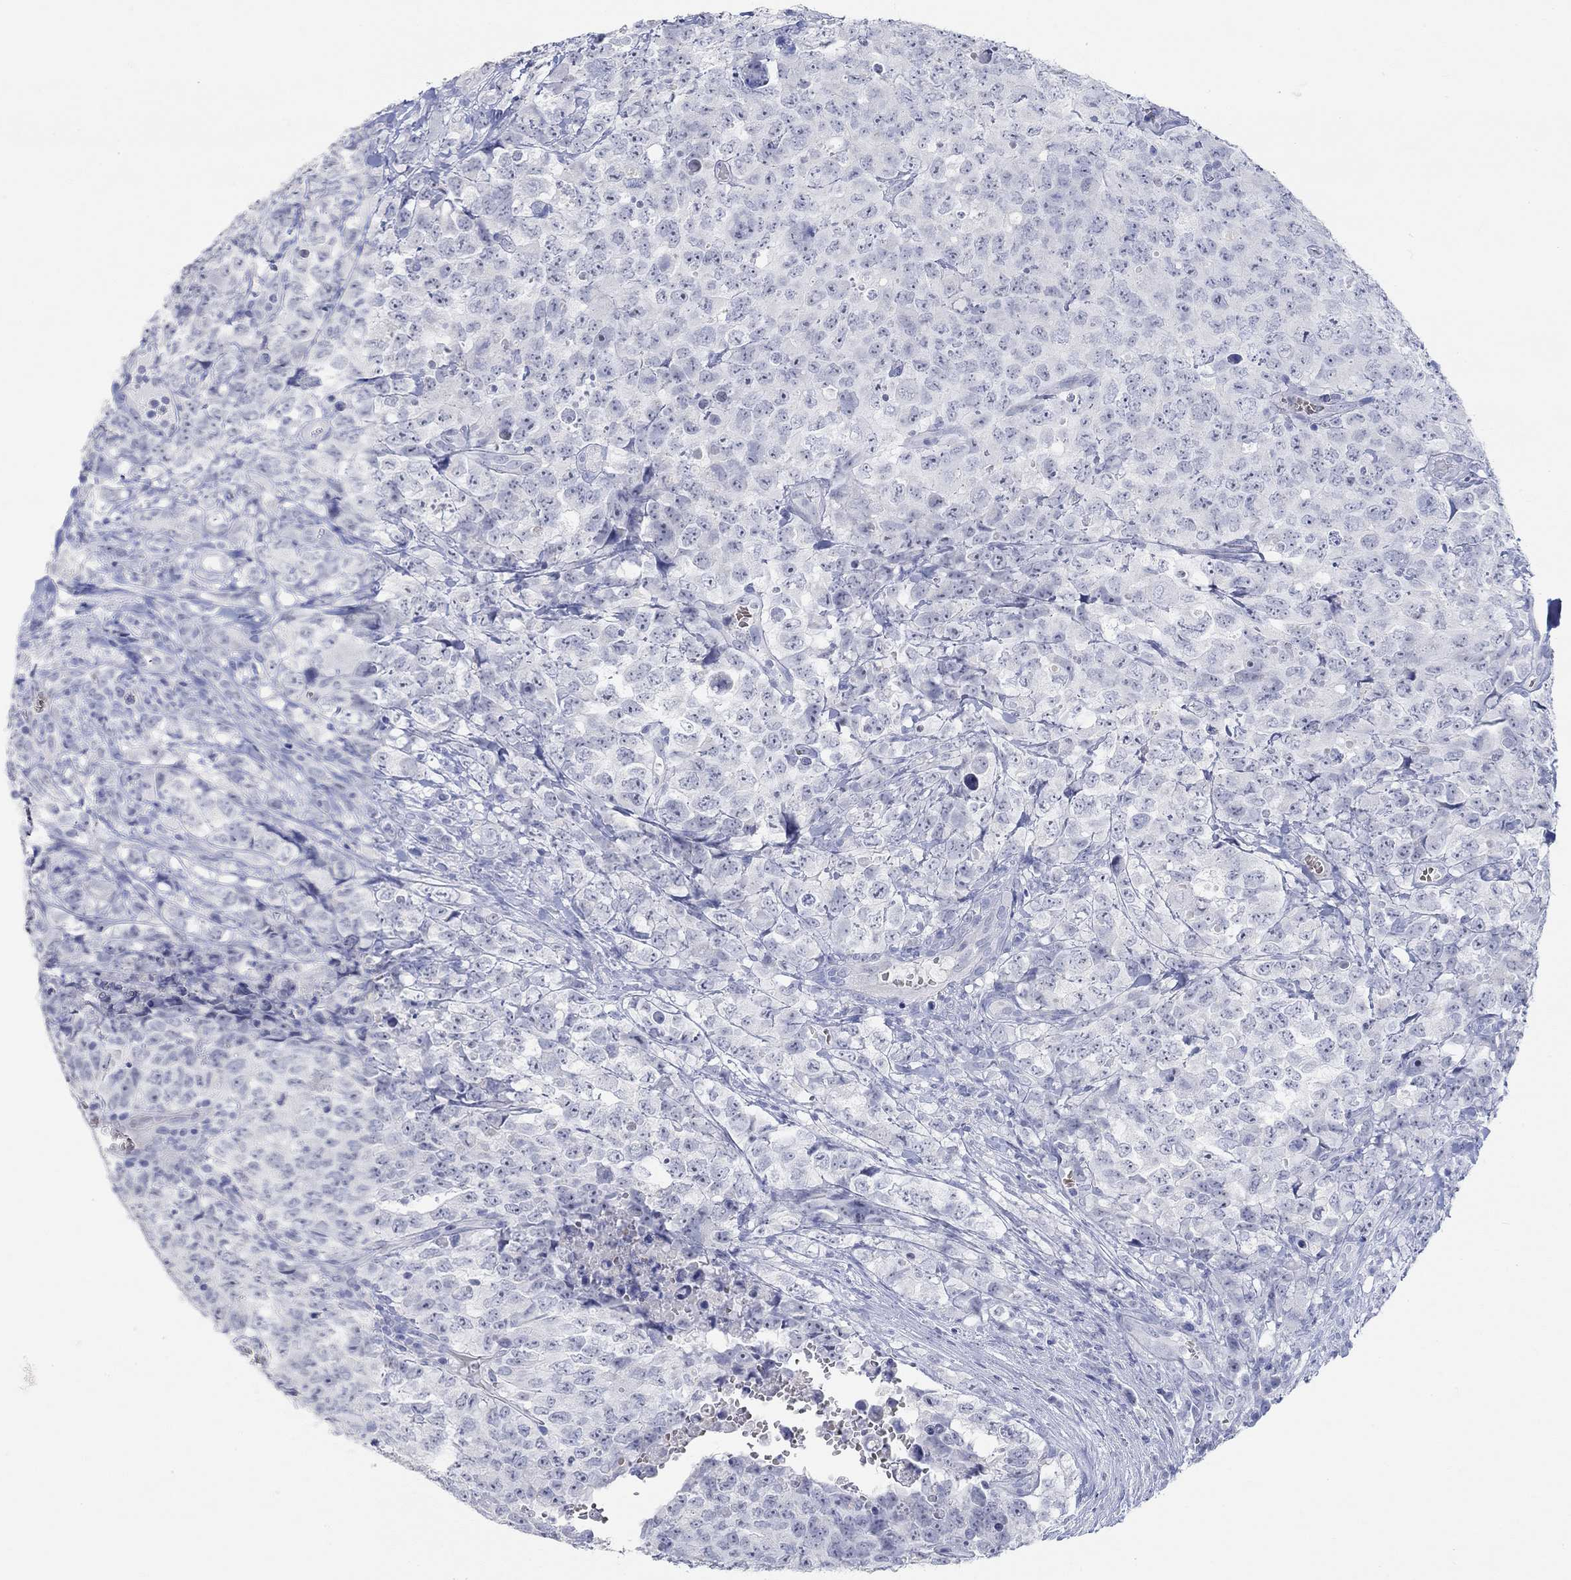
{"staining": {"intensity": "negative", "quantity": "none", "location": "none"}, "tissue": "testis cancer", "cell_type": "Tumor cells", "image_type": "cancer", "snomed": [{"axis": "morphology", "description": "Carcinoma, Embryonal, NOS"}, {"axis": "topography", "description": "Testis"}], "caption": "There is no significant expression in tumor cells of testis cancer (embryonal carcinoma). (Brightfield microscopy of DAB immunohistochemistry (IHC) at high magnification).", "gene": "GRIA3", "patient": {"sex": "male", "age": 23}}